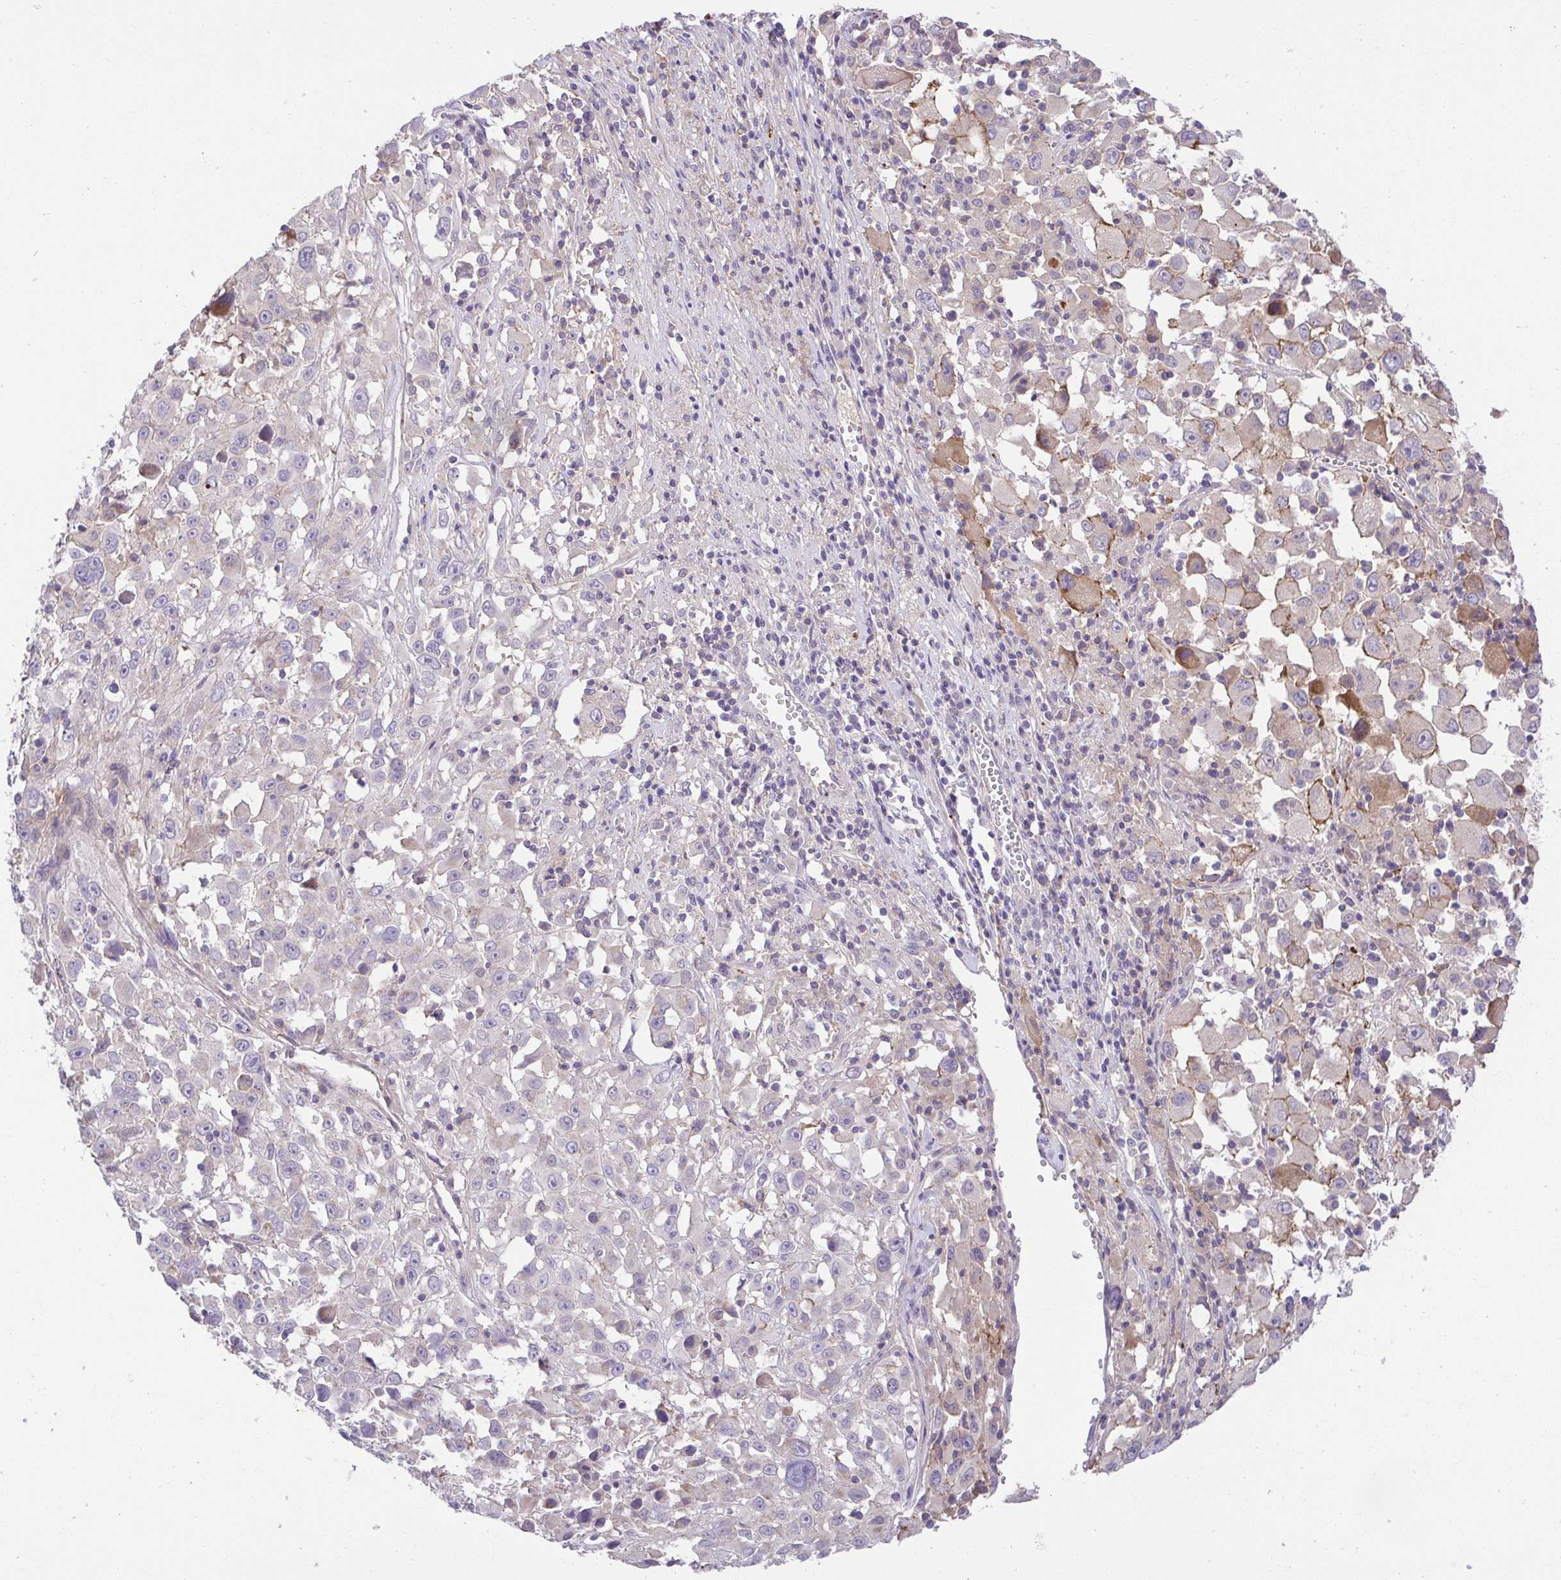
{"staining": {"intensity": "negative", "quantity": "none", "location": "none"}, "tissue": "melanoma", "cell_type": "Tumor cells", "image_type": "cancer", "snomed": [{"axis": "morphology", "description": "Malignant melanoma, Metastatic site"}, {"axis": "topography", "description": "Soft tissue"}], "caption": "Human malignant melanoma (metastatic site) stained for a protein using immunohistochemistry demonstrates no expression in tumor cells.", "gene": "PRR14L", "patient": {"sex": "male", "age": 50}}